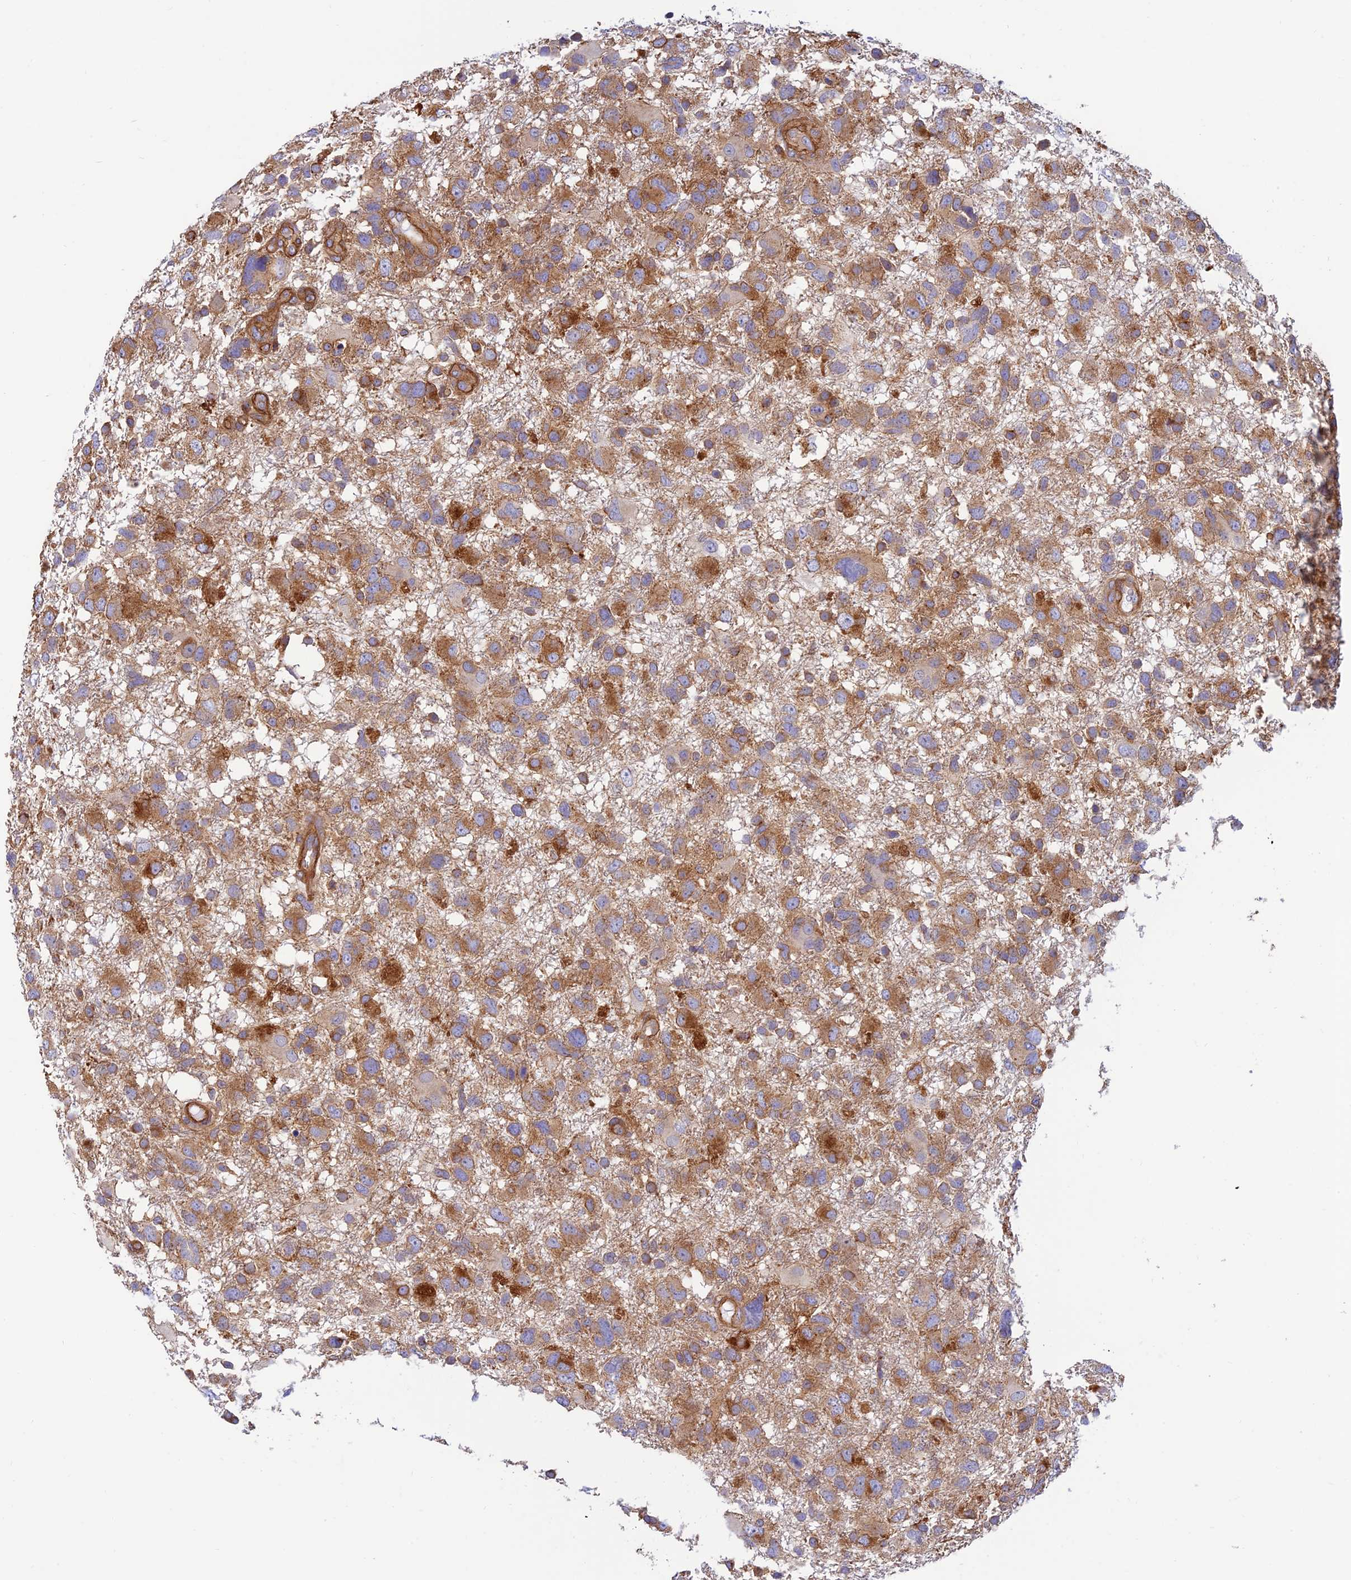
{"staining": {"intensity": "moderate", "quantity": ">75%", "location": "cytoplasmic/membranous"}, "tissue": "glioma", "cell_type": "Tumor cells", "image_type": "cancer", "snomed": [{"axis": "morphology", "description": "Glioma, malignant, High grade"}, {"axis": "topography", "description": "Brain"}], "caption": "A photomicrograph of glioma stained for a protein displays moderate cytoplasmic/membranous brown staining in tumor cells.", "gene": "PPP1R12C", "patient": {"sex": "male", "age": 61}}